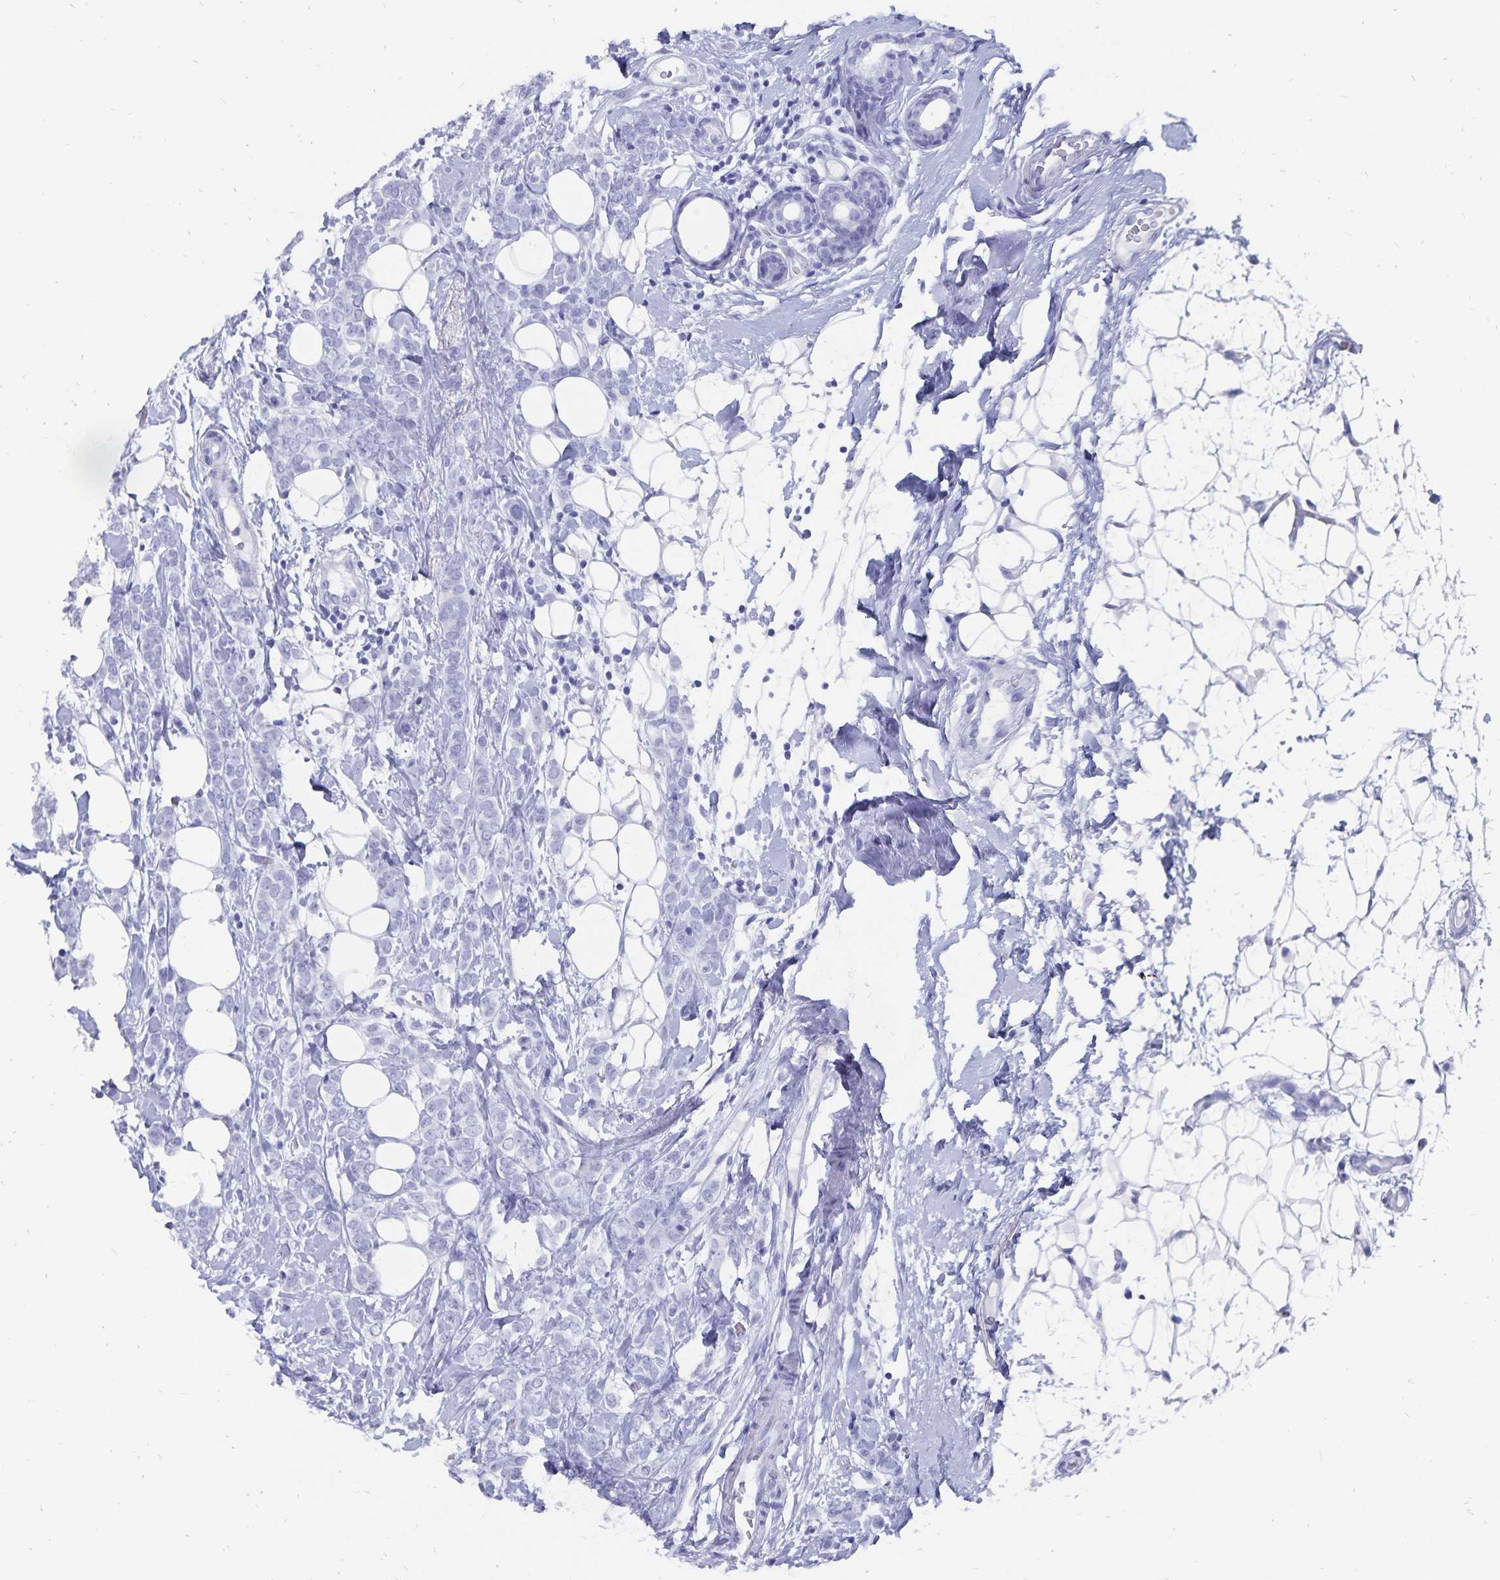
{"staining": {"intensity": "negative", "quantity": "none", "location": "none"}, "tissue": "breast cancer", "cell_type": "Tumor cells", "image_type": "cancer", "snomed": [{"axis": "morphology", "description": "Lobular carcinoma"}, {"axis": "topography", "description": "Breast"}], "caption": "Tumor cells are negative for protein expression in human breast cancer (lobular carcinoma).", "gene": "ADH1A", "patient": {"sex": "female", "age": 49}}